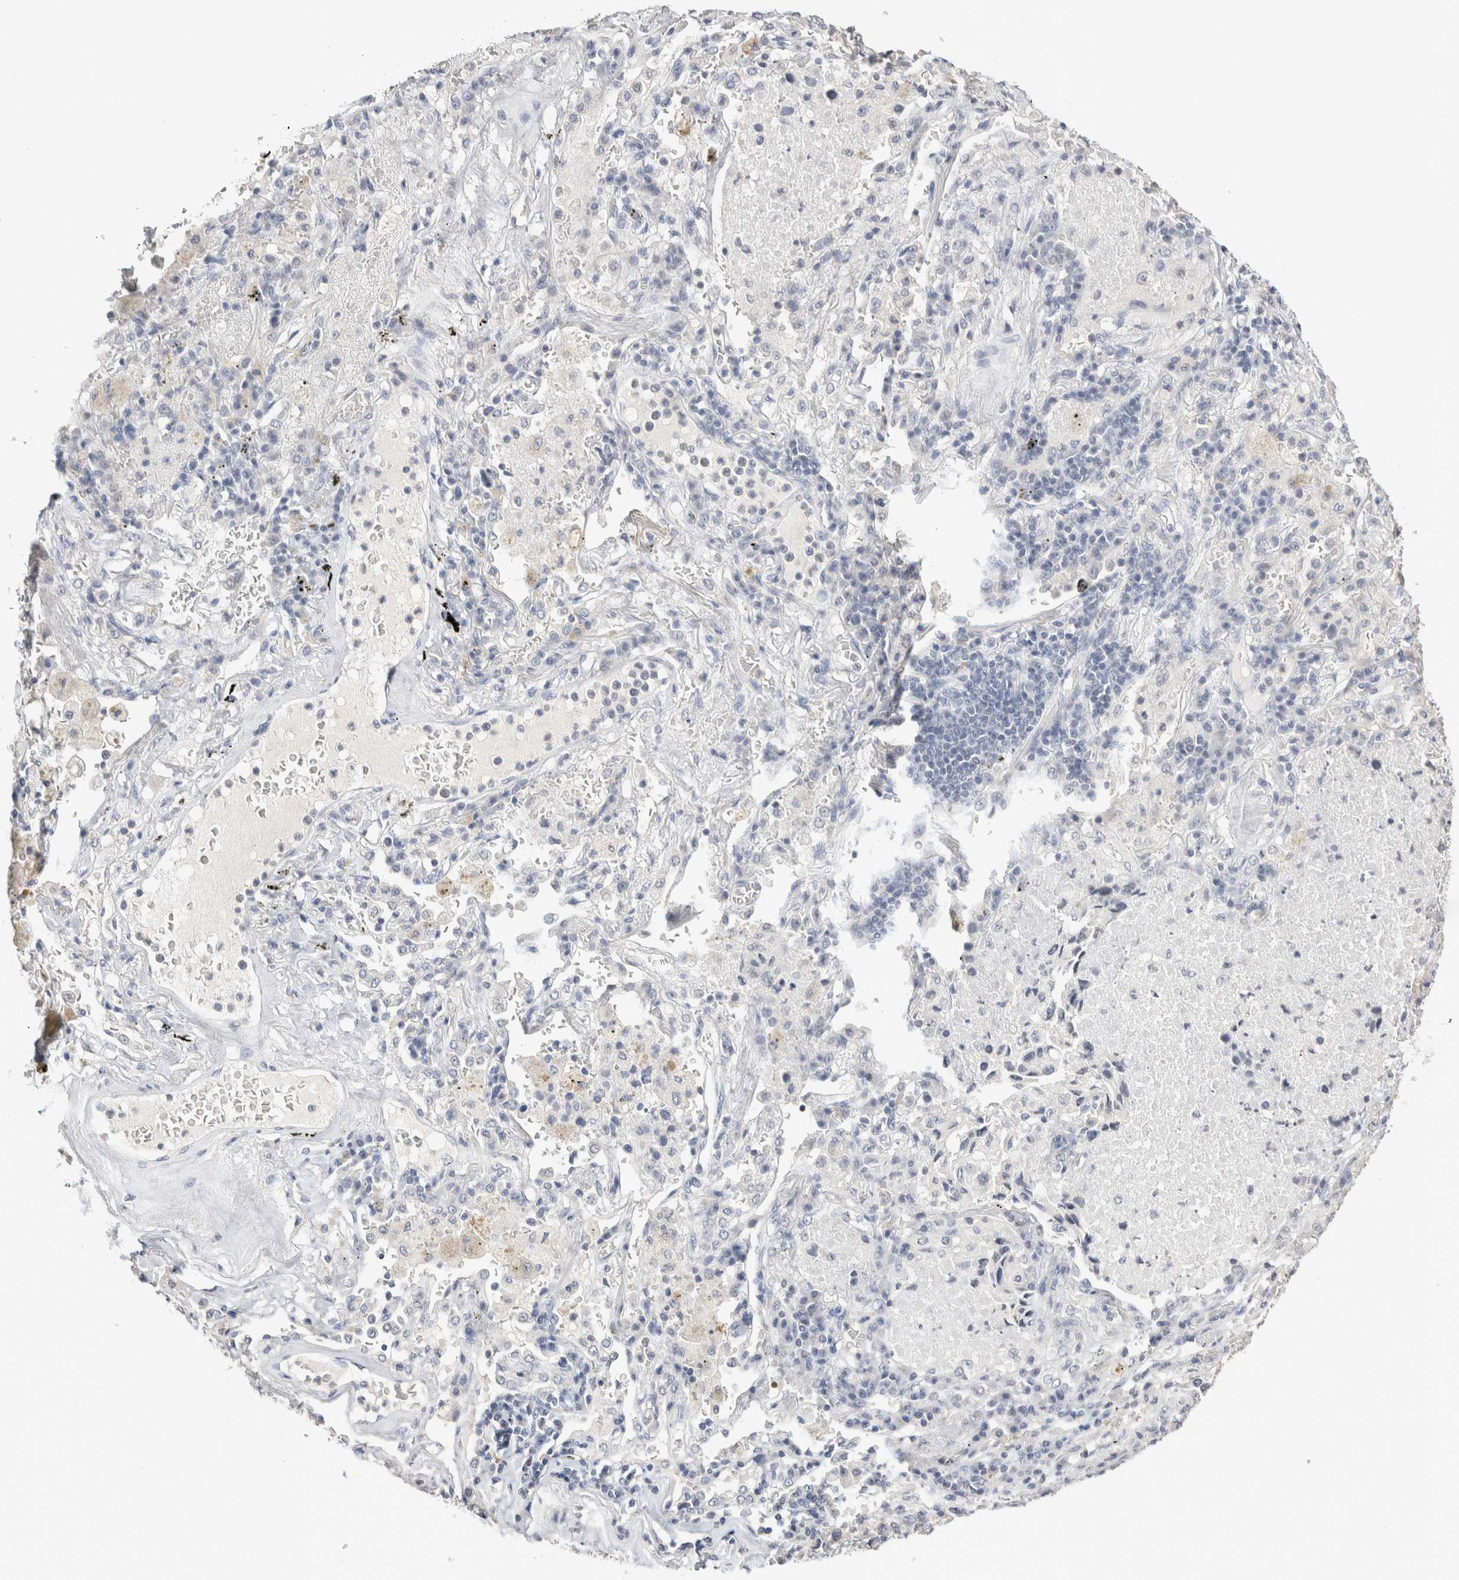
{"staining": {"intensity": "negative", "quantity": "none", "location": "none"}, "tissue": "lung cancer", "cell_type": "Tumor cells", "image_type": "cancer", "snomed": [{"axis": "morphology", "description": "Adenocarcinoma, NOS"}, {"axis": "topography", "description": "Lung"}], "caption": "Protein analysis of lung cancer reveals no significant staining in tumor cells.", "gene": "CRAT", "patient": {"sex": "male", "age": 63}}